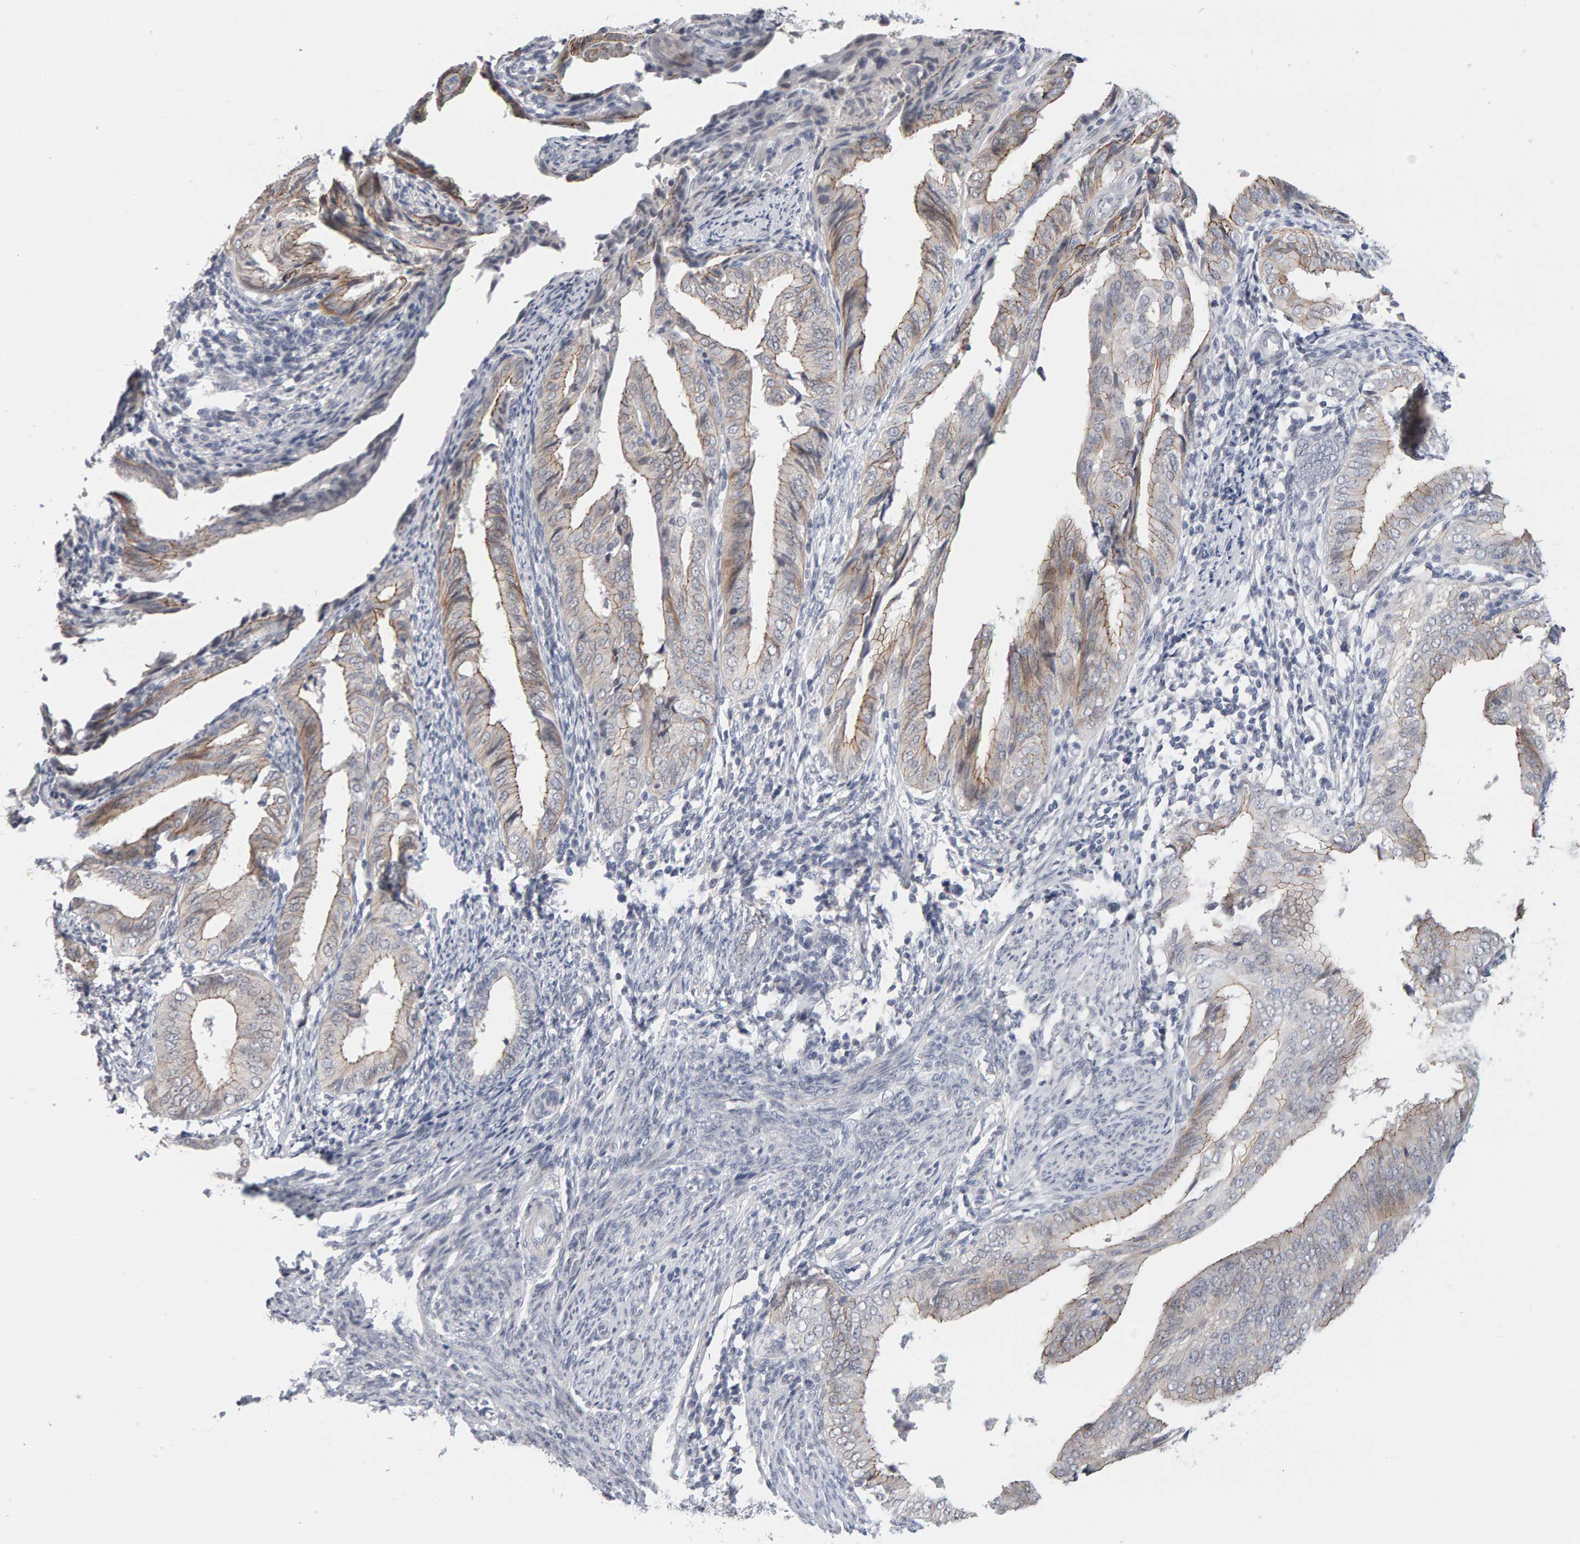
{"staining": {"intensity": "weak", "quantity": "25%-75%", "location": "cytoplasmic/membranous"}, "tissue": "endometrial cancer", "cell_type": "Tumor cells", "image_type": "cancer", "snomed": [{"axis": "morphology", "description": "Adenocarcinoma, NOS"}, {"axis": "topography", "description": "Endometrium"}], "caption": "IHC (DAB (3,3'-diaminobenzidine)) staining of endometrial adenocarcinoma reveals weak cytoplasmic/membranous protein expression in approximately 25%-75% of tumor cells. The staining is performed using DAB brown chromogen to label protein expression. The nuclei are counter-stained blue using hematoxylin.", "gene": "HNF4A", "patient": {"sex": "female", "age": 58}}